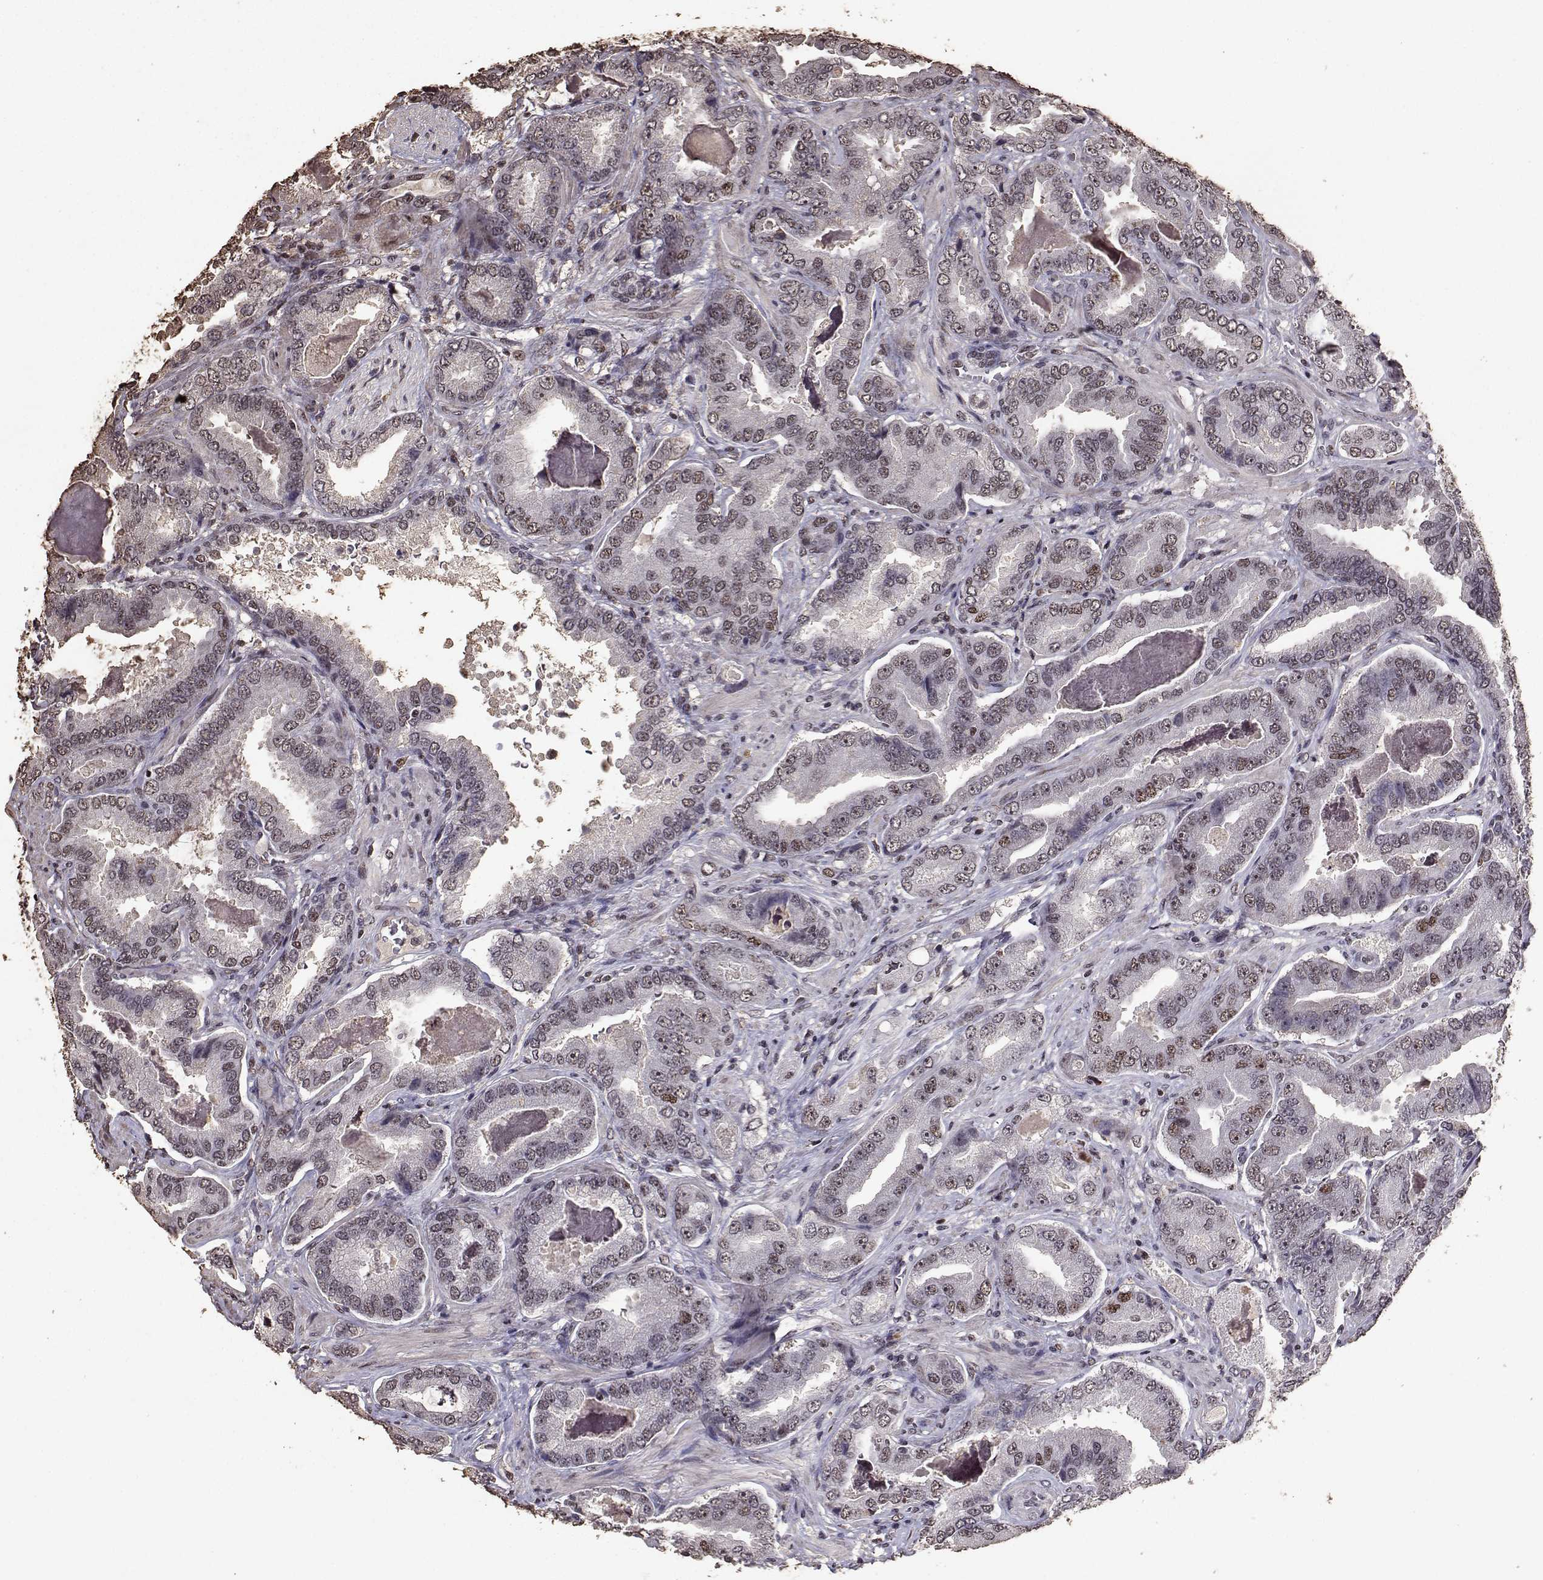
{"staining": {"intensity": "weak", "quantity": ">75%", "location": "nuclear"}, "tissue": "prostate cancer", "cell_type": "Tumor cells", "image_type": "cancer", "snomed": [{"axis": "morphology", "description": "Adenocarcinoma, NOS"}, {"axis": "topography", "description": "Prostate"}], "caption": "Protein expression analysis of prostate adenocarcinoma demonstrates weak nuclear positivity in approximately >75% of tumor cells. (DAB (3,3'-diaminobenzidine) = brown stain, brightfield microscopy at high magnification).", "gene": "TOE1", "patient": {"sex": "male", "age": 64}}